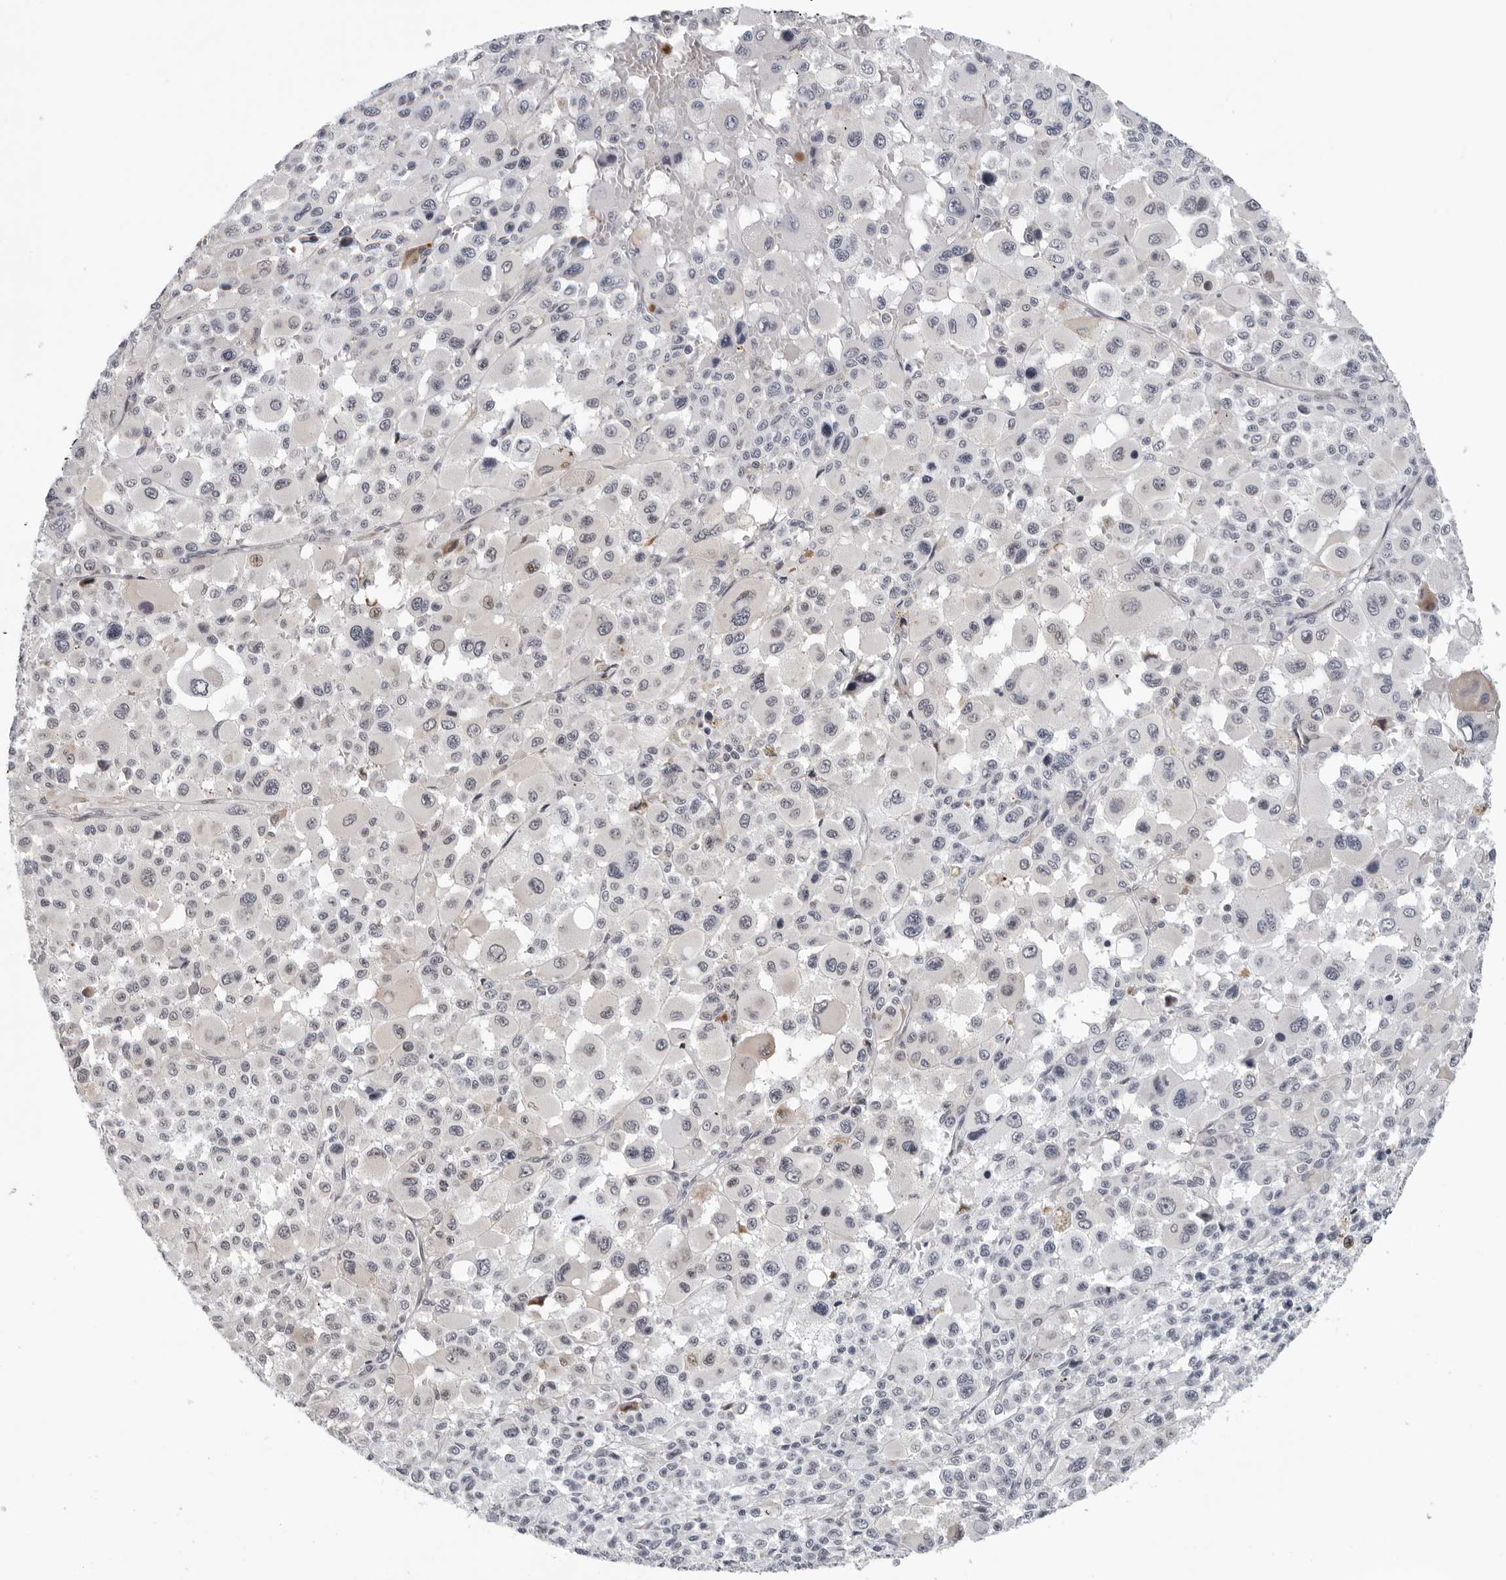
{"staining": {"intensity": "negative", "quantity": "none", "location": "none"}, "tissue": "melanoma", "cell_type": "Tumor cells", "image_type": "cancer", "snomed": [{"axis": "morphology", "description": "Malignant melanoma, Metastatic site"}, {"axis": "topography", "description": "Skin"}], "caption": "A high-resolution image shows immunohistochemistry (IHC) staining of melanoma, which shows no significant expression in tumor cells.", "gene": "PIP4K2C", "patient": {"sex": "female", "age": 74}}